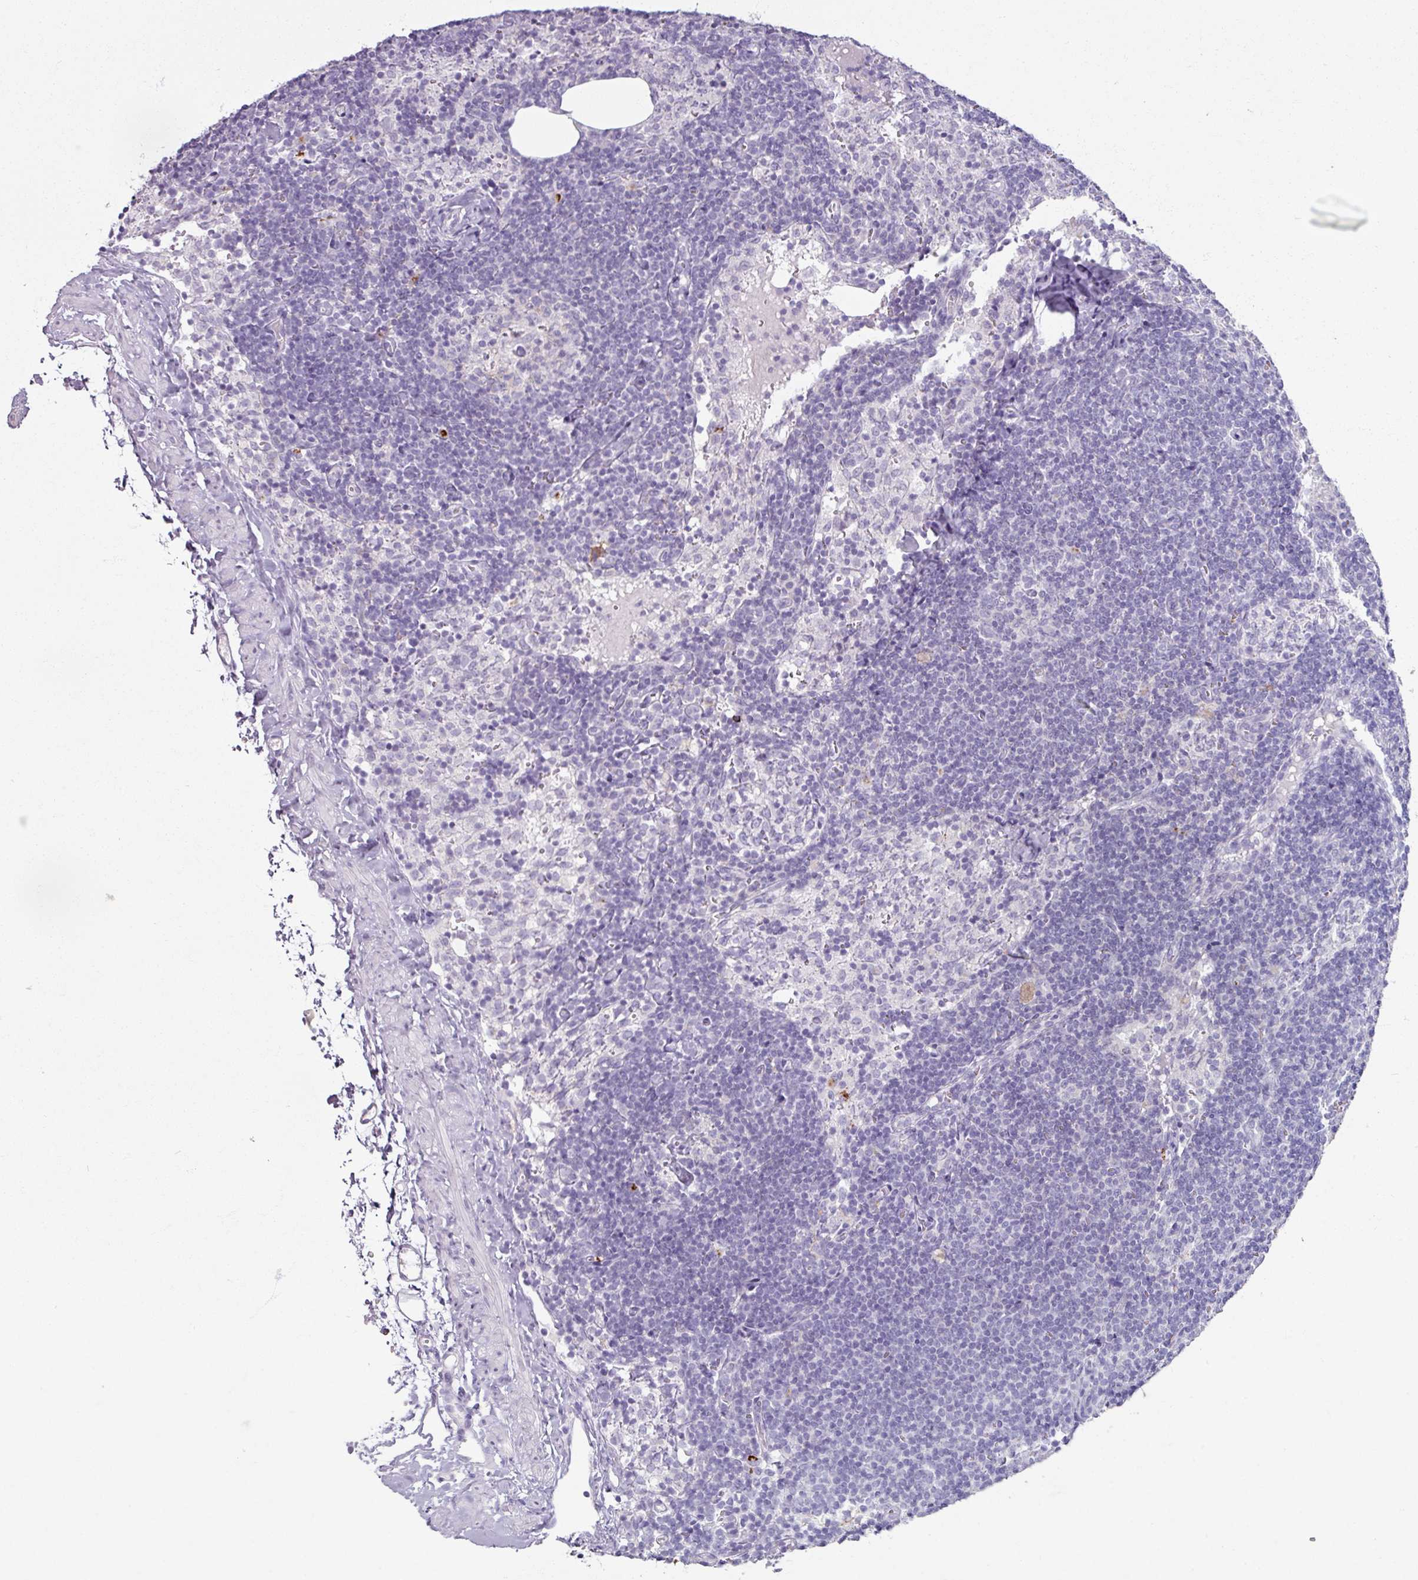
{"staining": {"intensity": "negative", "quantity": "none", "location": "none"}, "tissue": "lymph node", "cell_type": "Germinal center cells", "image_type": "normal", "snomed": [{"axis": "morphology", "description": "Normal tissue, NOS"}, {"axis": "topography", "description": "Lymph node"}], "caption": "An immunohistochemistry histopathology image of unremarkable lymph node is shown. There is no staining in germinal center cells of lymph node. Brightfield microscopy of immunohistochemistry stained with DAB (brown) and hematoxylin (blue), captured at high magnification.", "gene": "SLC27A5", "patient": {"sex": "female", "age": 52}}